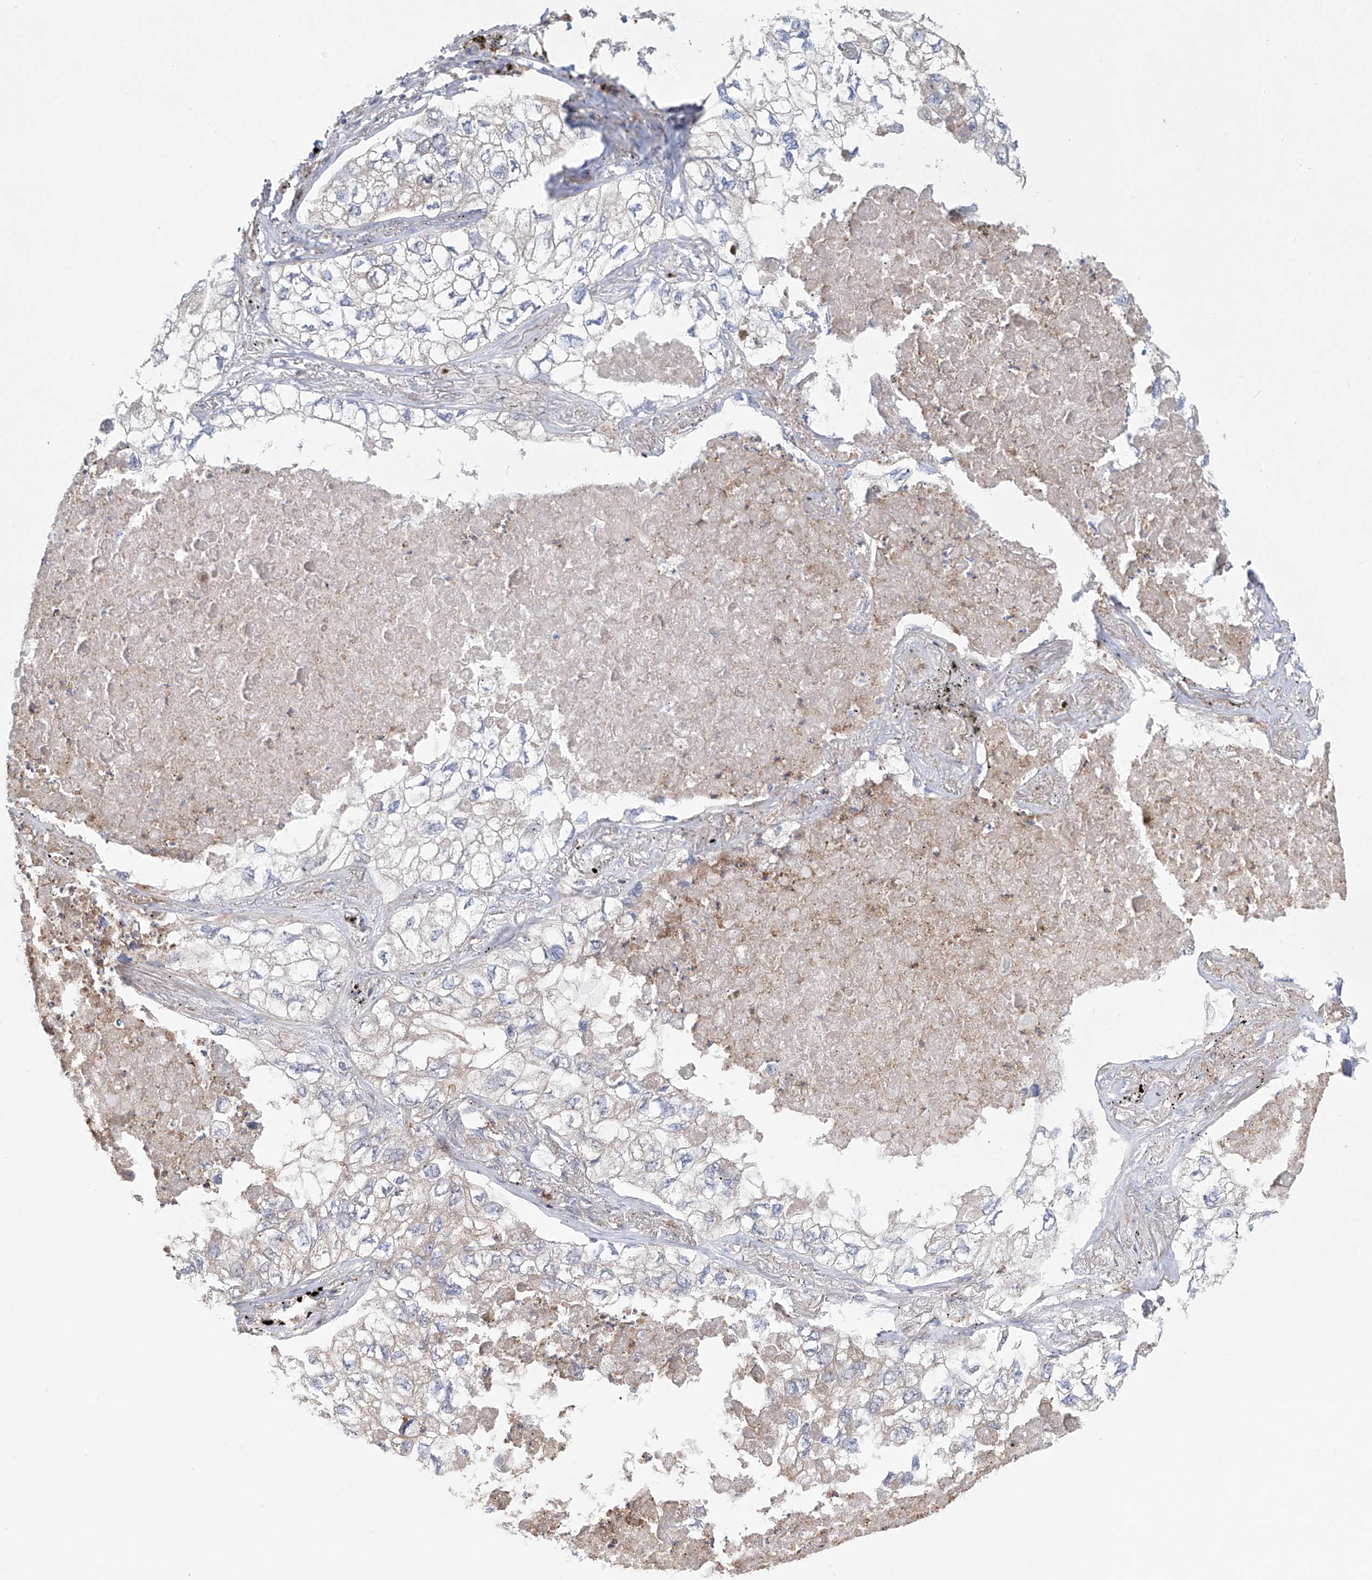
{"staining": {"intensity": "negative", "quantity": "none", "location": "none"}, "tissue": "lung cancer", "cell_type": "Tumor cells", "image_type": "cancer", "snomed": [{"axis": "morphology", "description": "Adenocarcinoma, NOS"}, {"axis": "topography", "description": "Lung"}], "caption": "Tumor cells show no significant protein positivity in lung cancer. The staining was performed using DAB to visualize the protein expression in brown, while the nuclei were stained in blue with hematoxylin (Magnification: 20x).", "gene": "KLC4", "patient": {"sex": "male", "age": 65}}